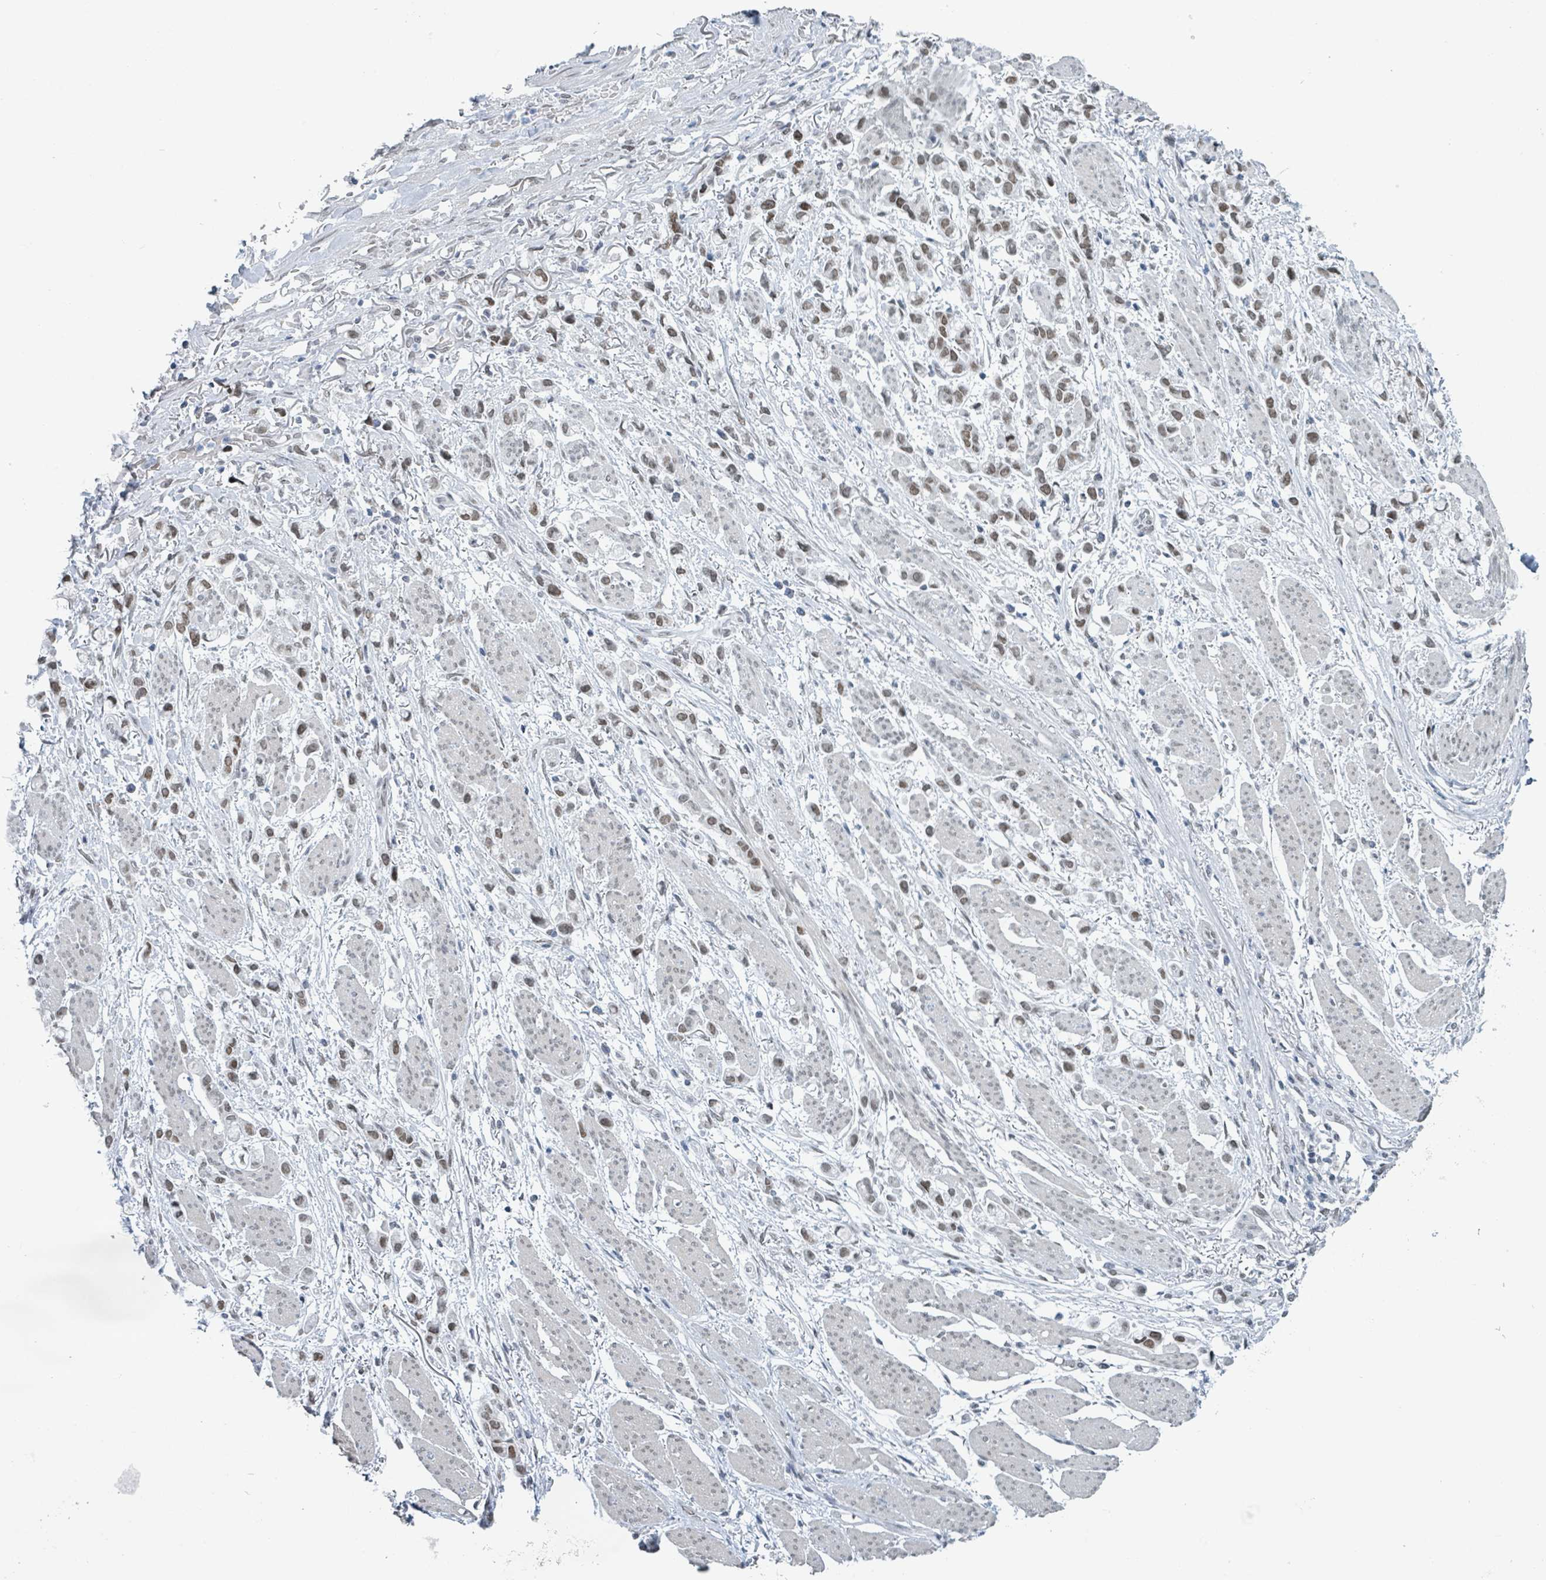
{"staining": {"intensity": "weak", "quantity": "25%-75%", "location": "nuclear"}, "tissue": "stomach cancer", "cell_type": "Tumor cells", "image_type": "cancer", "snomed": [{"axis": "morphology", "description": "Adenocarcinoma, NOS"}, {"axis": "topography", "description": "Stomach"}], "caption": "Immunohistochemistry (IHC) staining of stomach adenocarcinoma, which reveals low levels of weak nuclear staining in about 25%-75% of tumor cells indicating weak nuclear protein positivity. The staining was performed using DAB (3,3'-diaminobenzidine) (brown) for protein detection and nuclei were counterstained in hematoxylin (blue).", "gene": "EHMT2", "patient": {"sex": "female", "age": 81}}